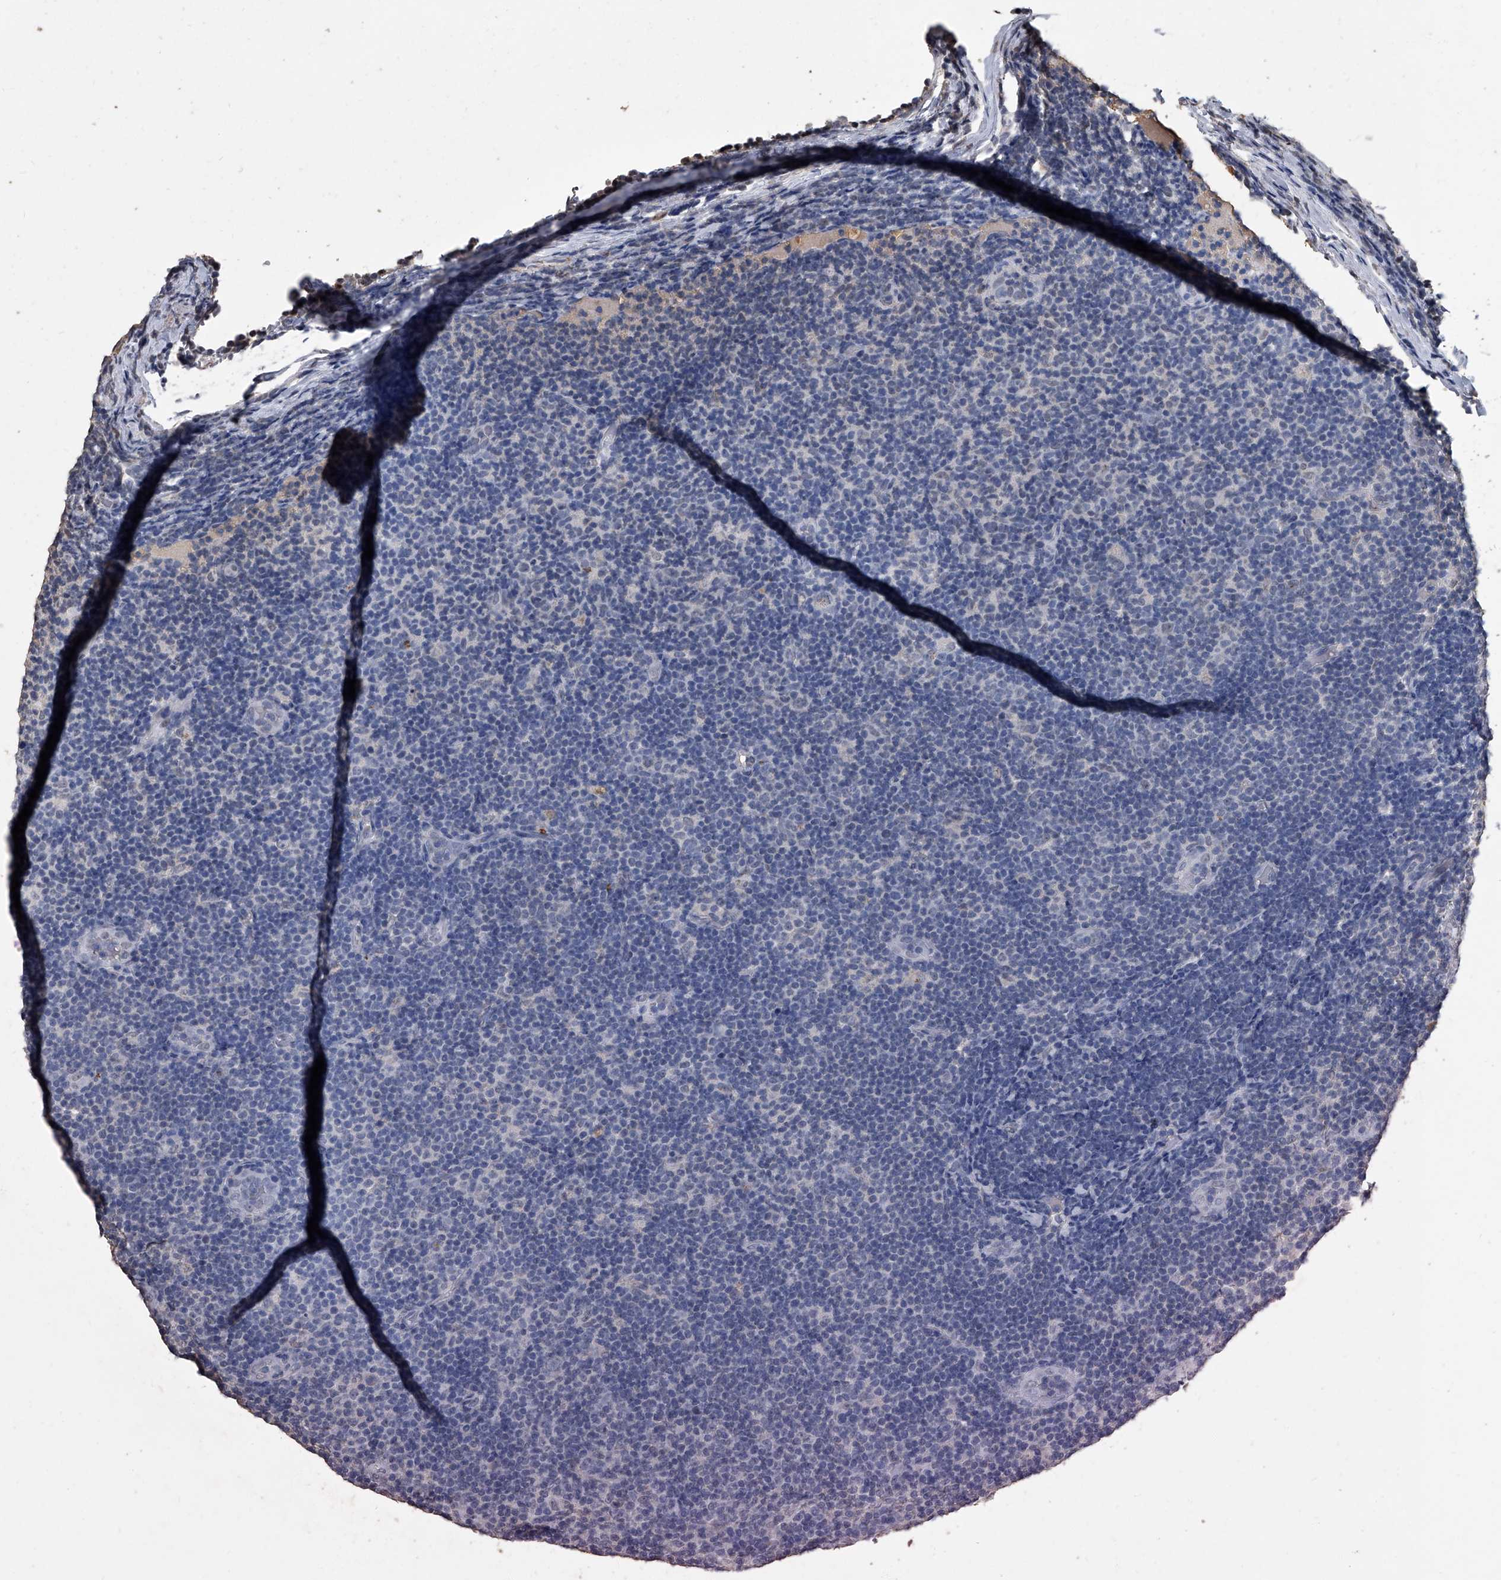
{"staining": {"intensity": "negative", "quantity": "none", "location": "none"}, "tissue": "lymphoma", "cell_type": "Tumor cells", "image_type": "cancer", "snomed": [{"axis": "morphology", "description": "Malignant lymphoma, non-Hodgkin's type, Low grade"}, {"axis": "topography", "description": "Lymph node"}], "caption": "Tumor cells show no significant staining in lymphoma. (Stains: DAB (3,3'-diaminobenzidine) immunohistochemistry with hematoxylin counter stain, Microscopy: brightfield microscopy at high magnification).", "gene": "MATR3", "patient": {"sex": "male", "age": 83}}